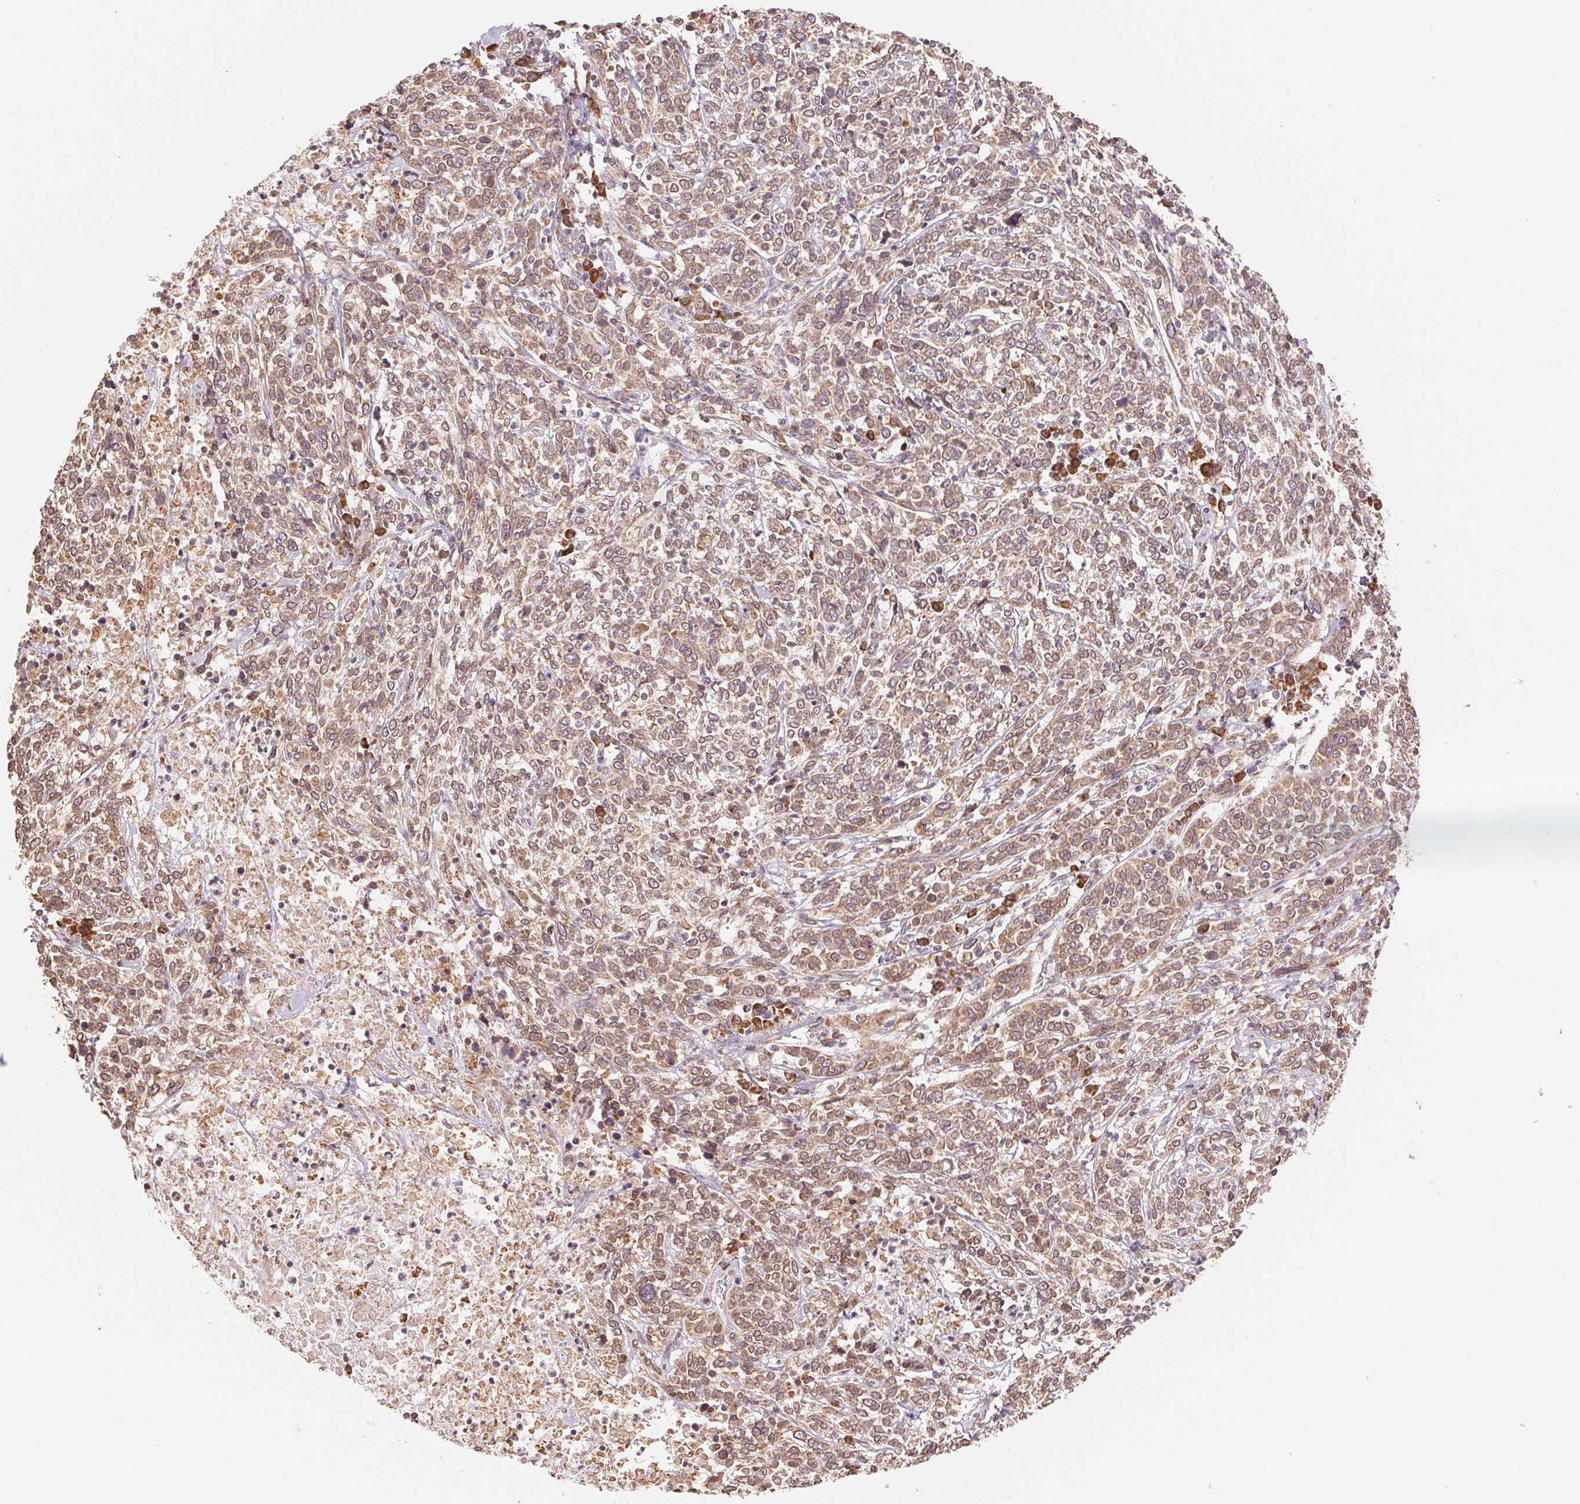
{"staining": {"intensity": "moderate", "quantity": ">75%", "location": "cytoplasmic/membranous"}, "tissue": "cervical cancer", "cell_type": "Tumor cells", "image_type": "cancer", "snomed": [{"axis": "morphology", "description": "Squamous cell carcinoma, NOS"}, {"axis": "topography", "description": "Cervix"}], "caption": "The micrograph shows immunohistochemical staining of cervical cancer (squamous cell carcinoma). There is moderate cytoplasmic/membranous positivity is appreciated in about >75% of tumor cells. (DAB (3,3'-diaminobenzidine) = brown stain, brightfield microscopy at high magnification).", "gene": "RPN1", "patient": {"sex": "female", "age": 46}}